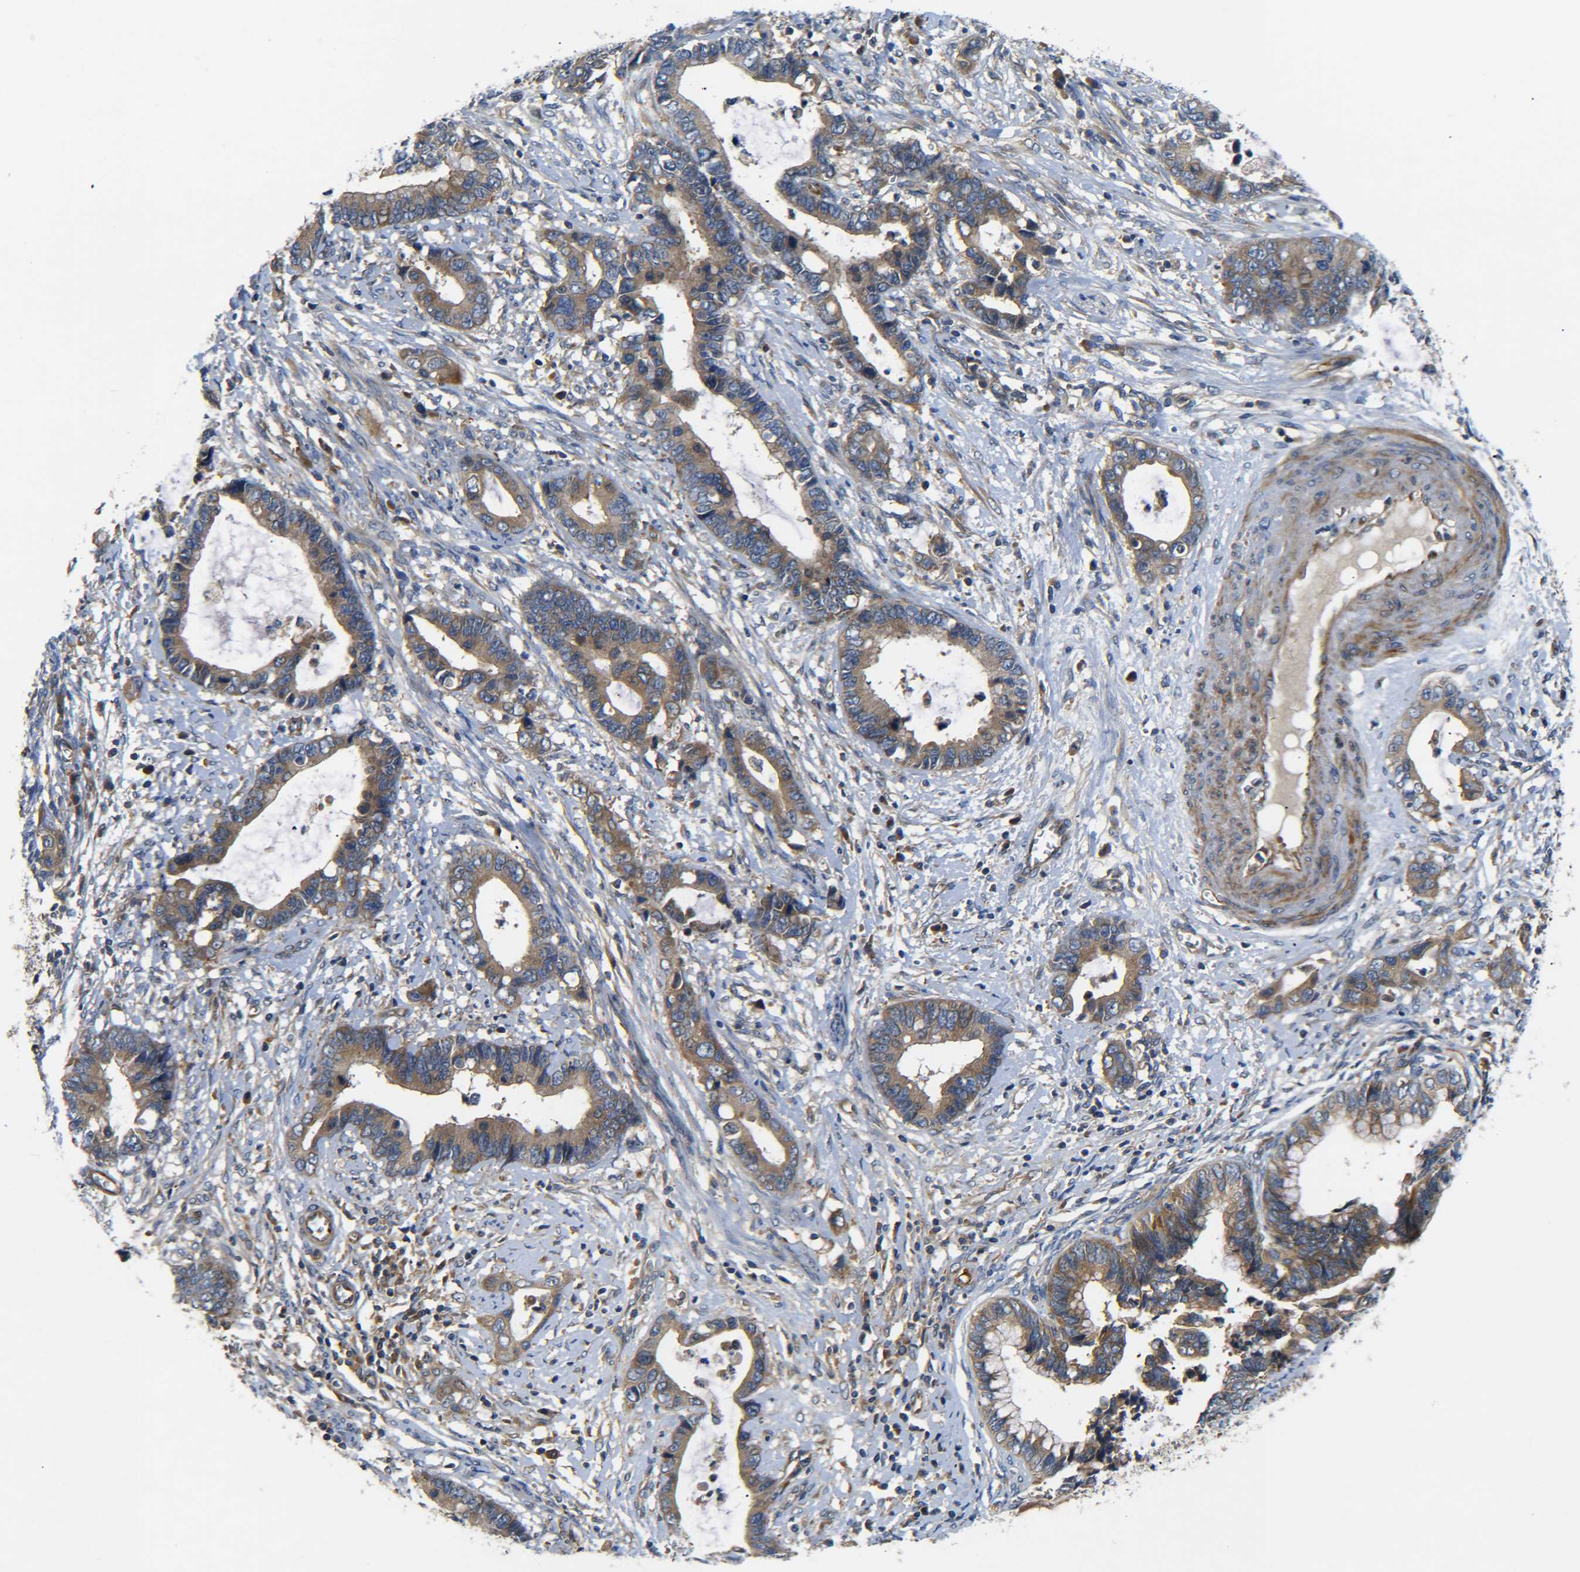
{"staining": {"intensity": "moderate", "quantity": ">75%", "location": "cytoplasmic/membranous"}, "tissue": "cervical cancer", "cell_type": "Tumor cells", "image_type": "cancer", "snomed": [{"axis": "morphology", "description": "Adenocarcinoma, NOS"}, {"axis": "topography", "description": "Cervix"}], "caption": "Immunohistochemistry histopathology image of human cervical cancer stained for a protein (brown), which shows medium levels of moderate cytoplasmic/membranous staining in about >75% of tumor cells.", "gene": "LRCH3", "patient": {"sex": "female", "age": 44}}